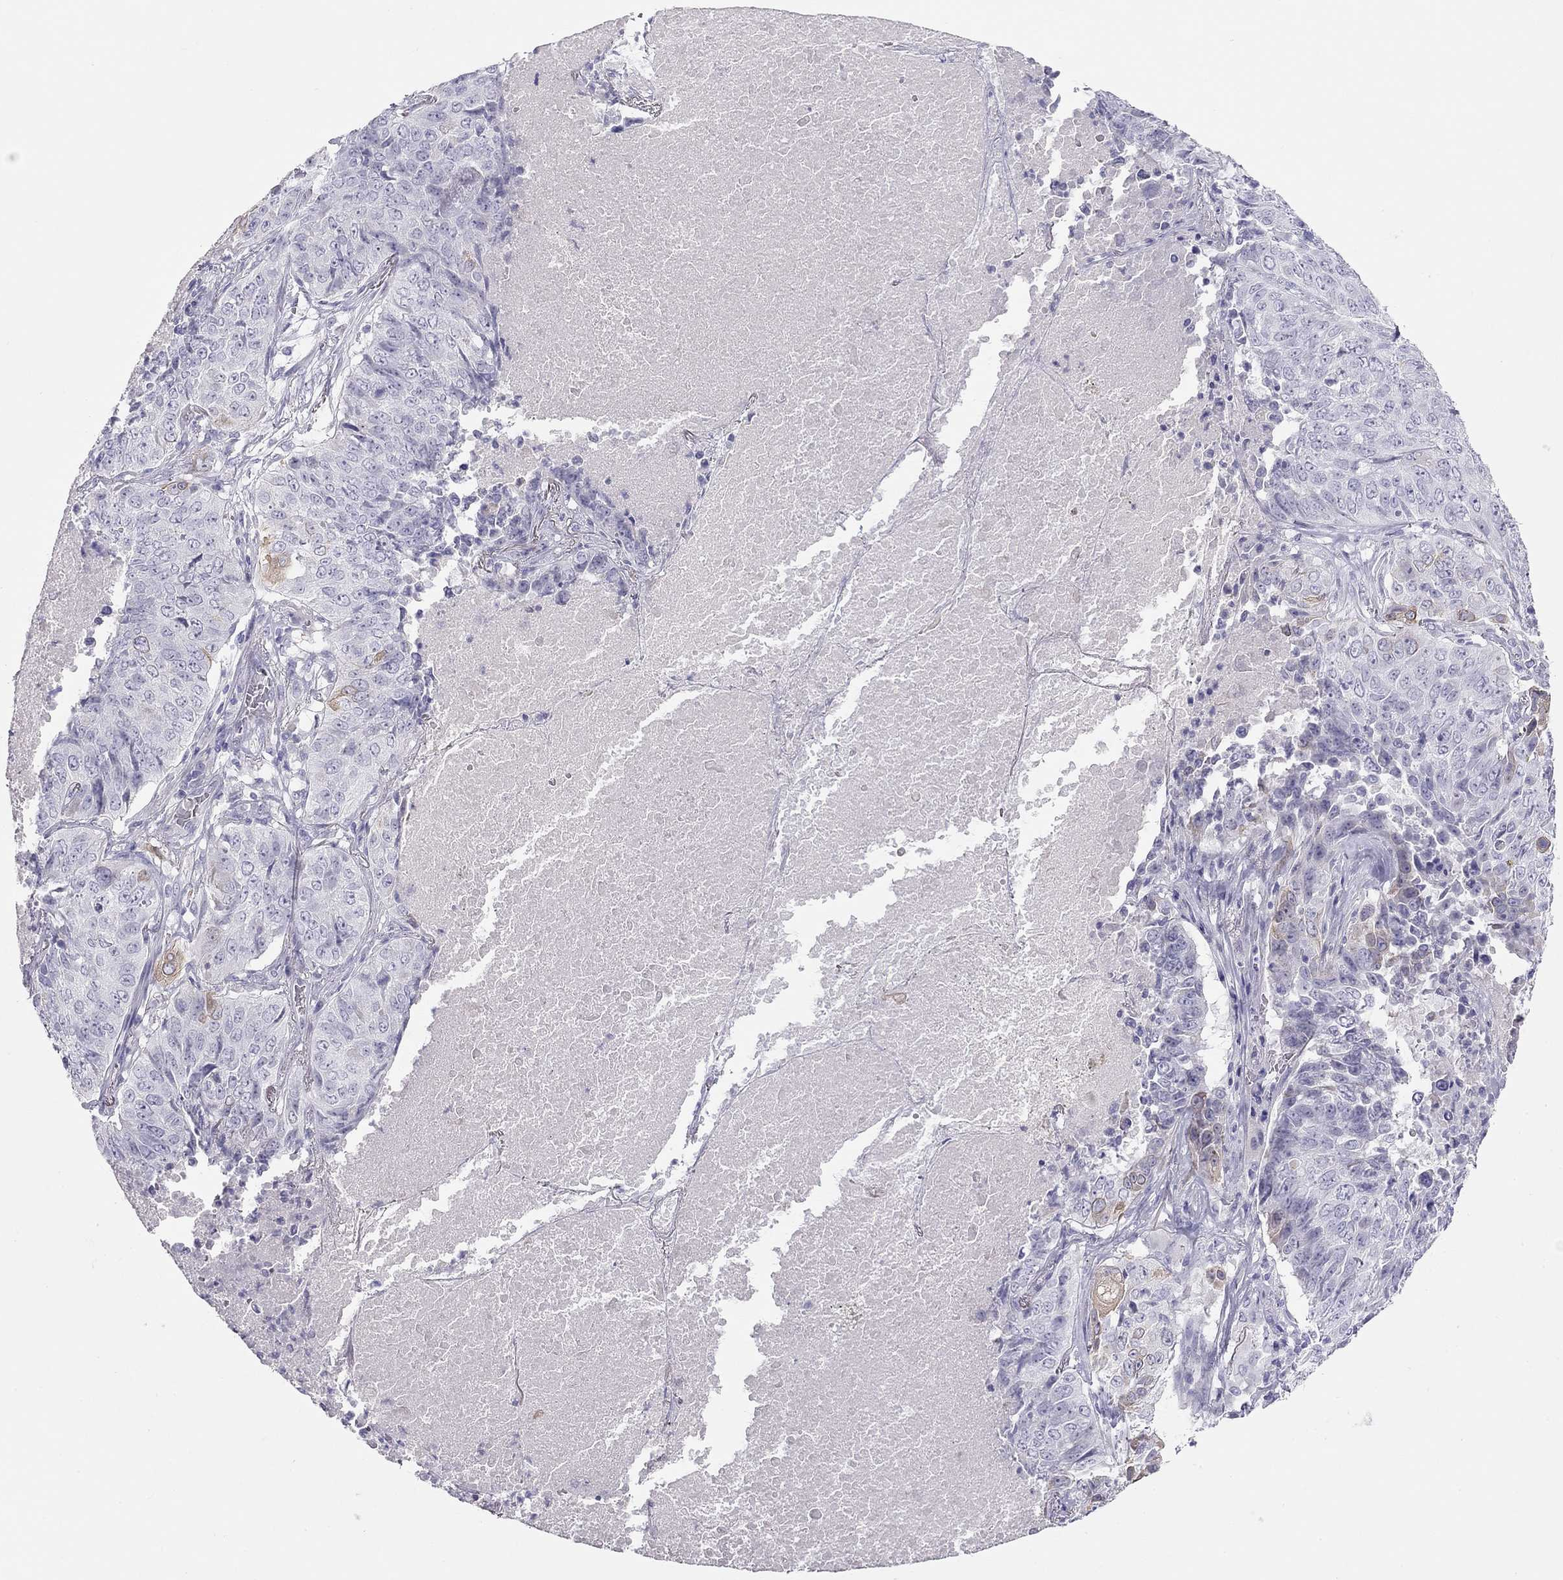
{"staining": {"intensity": "negative", "quantity": "none", "location": "none"}, "tissue": "lung cancer", "cell_type": "Tumor cells", "image_type": "cancer", "snomed": [{"axis": "morphology", "description": "Normal tissue, NOS"}, {"axis": "morphology", "description": "Squamous cell carcinoma, NOS"}, {"axis": "topography", "description": "Bronchus"}, {"axis": "topography", "description": "Lung"}], "caption": "Immunohistochemistry image of human lung cancer stained for a protein (brown), which exhibits no expression in tumor cells.", "gene": "KCNV2", "patient": {"sex": "male", "age": 64}}